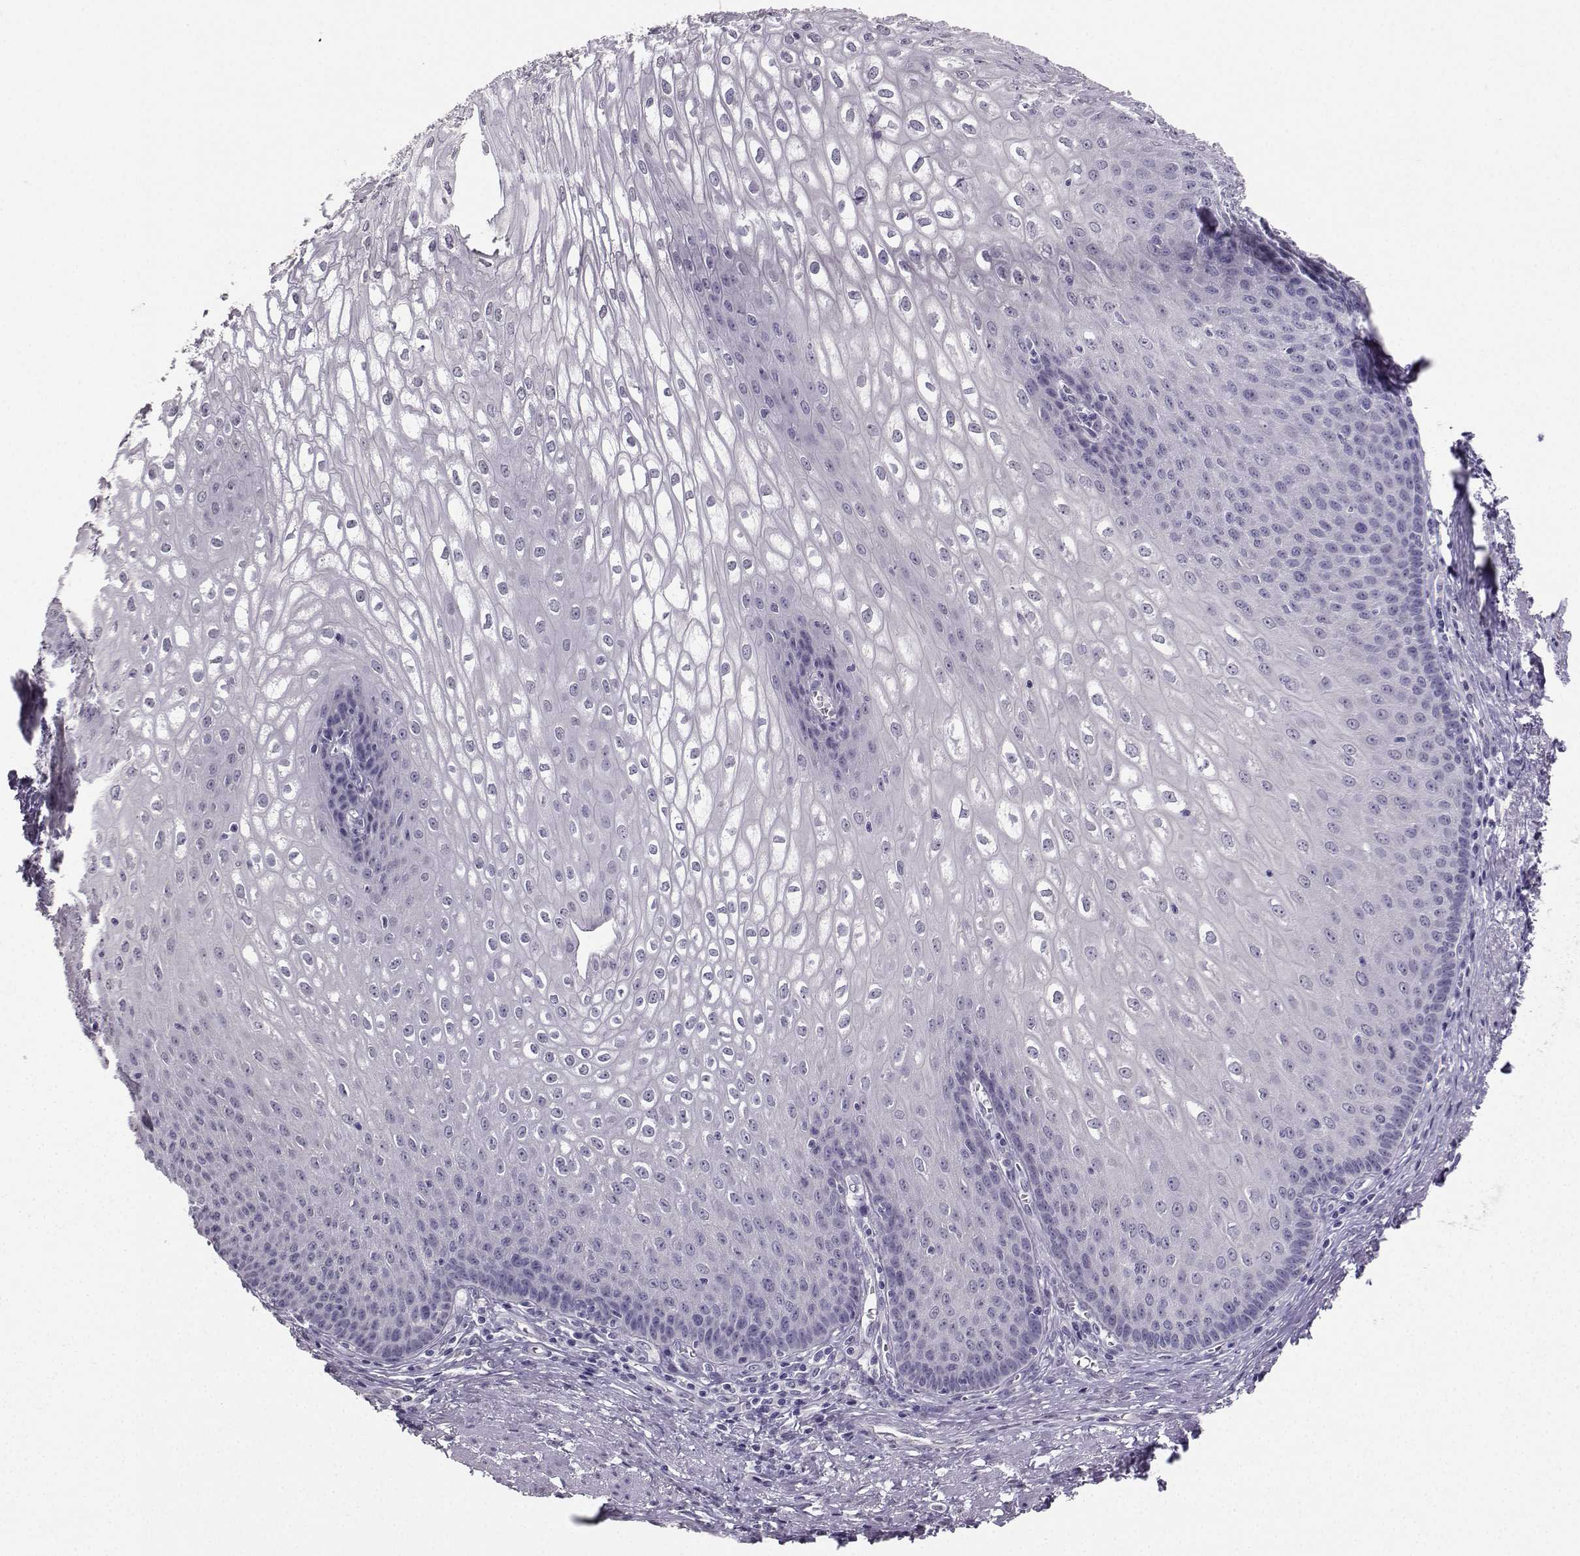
{"staining": {"intensity": "negative", "quantity": "none", "location": "none"}, "tissue": "esophagus", "cell_type": "Squamous epithelial cells", "image_type": "normal", "snomed": [{"axis": "morphology", "description": "Normal tissue, NOS"}, {"axis": "topography", "description": "Esophagus"}], "caption": "Immunohistochemistry of normal esophagus reveals no staining in squamous epithelial cells.", "gene": "SPAG11A", "patient": {"sex": "male", "age": 58}}